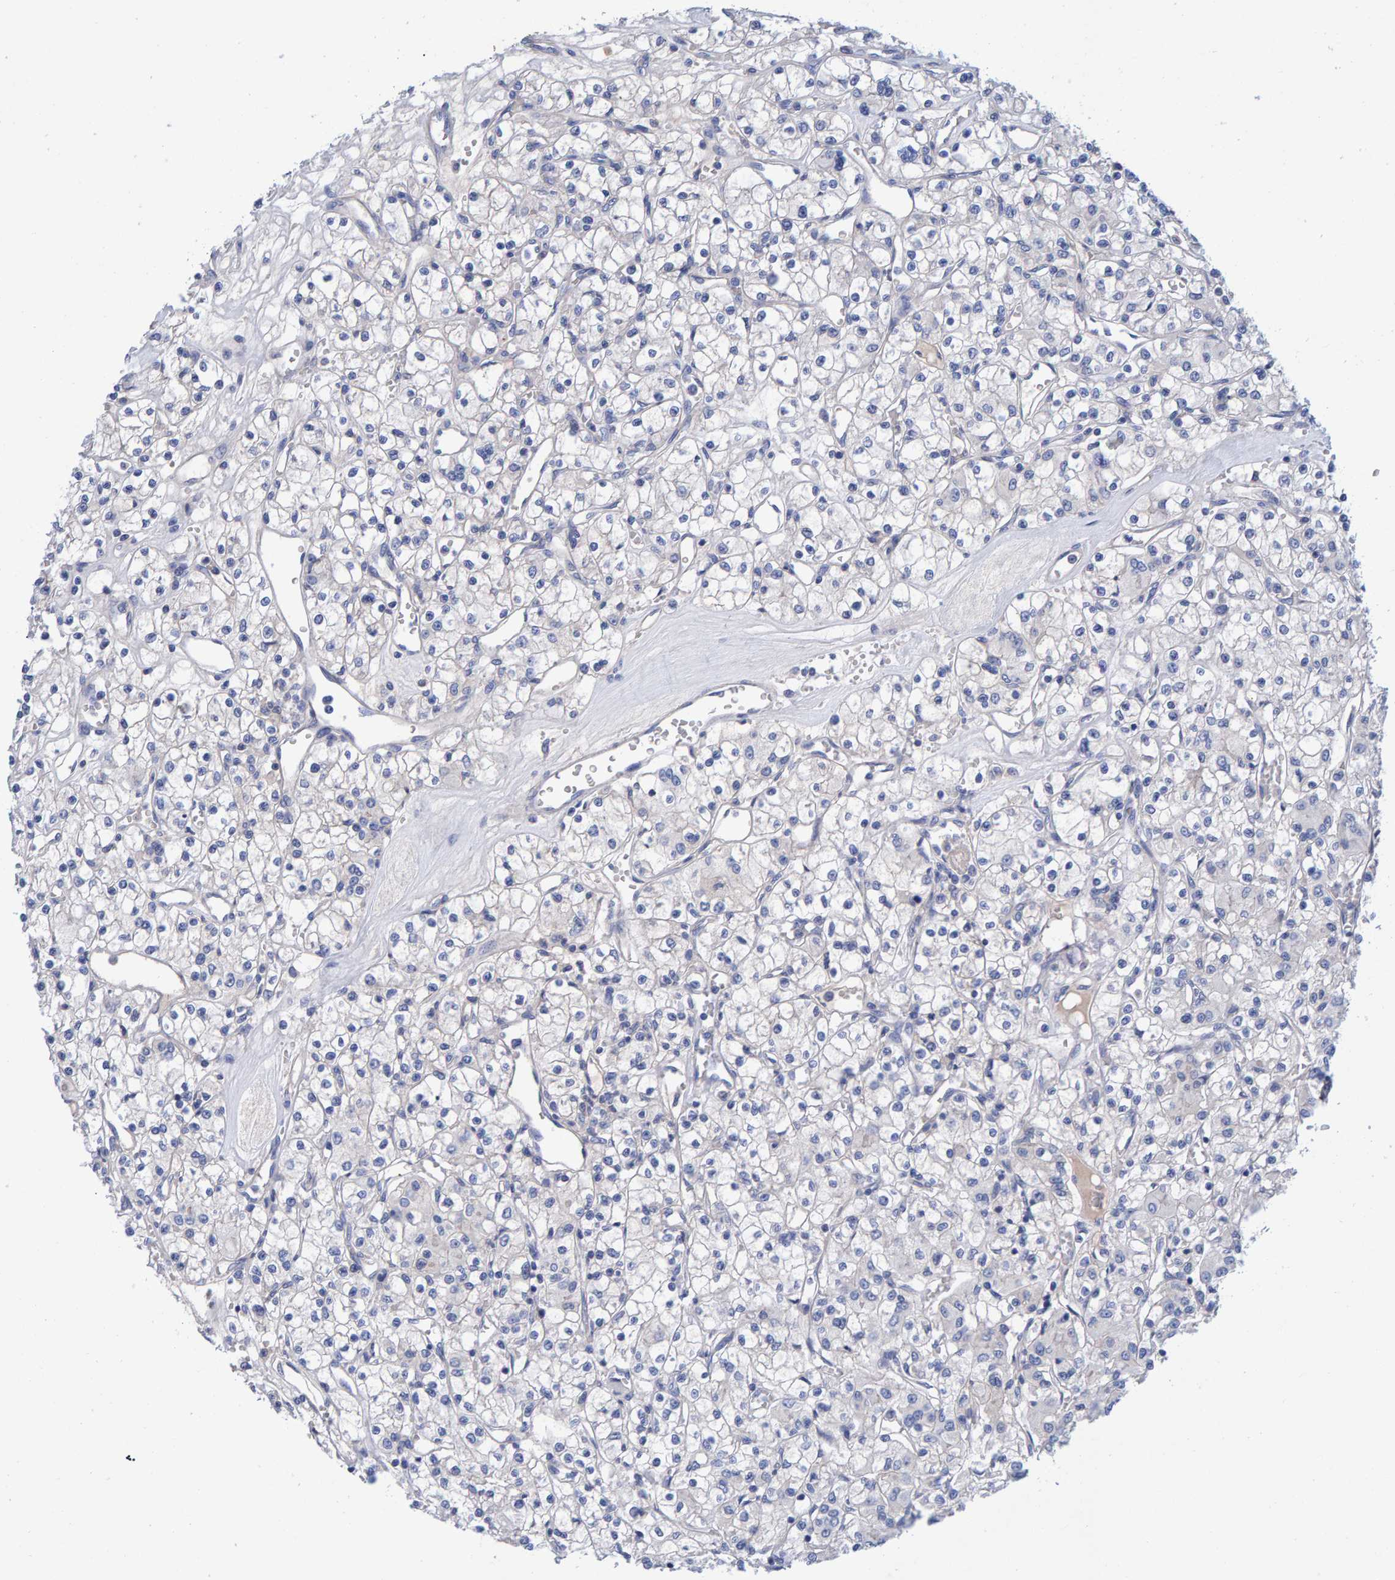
{"staining": {"intensity": "negative", "quantity": "none", "location": "none"}, "tissue": "renal cancer", "cell_type": "Tumor cells", "image_type": "cancer", "snomed": [{"axis": "morphology", "description": "Adenocarcinoma, NOS"}, {"axis": "topography", "description": "Kidney"}], "caption": "An image of human renal adenocarcinoma is negative for staining in tumor cells.", "gene": "EFR3A", "patient": {"sex": "female", "age": 59}}